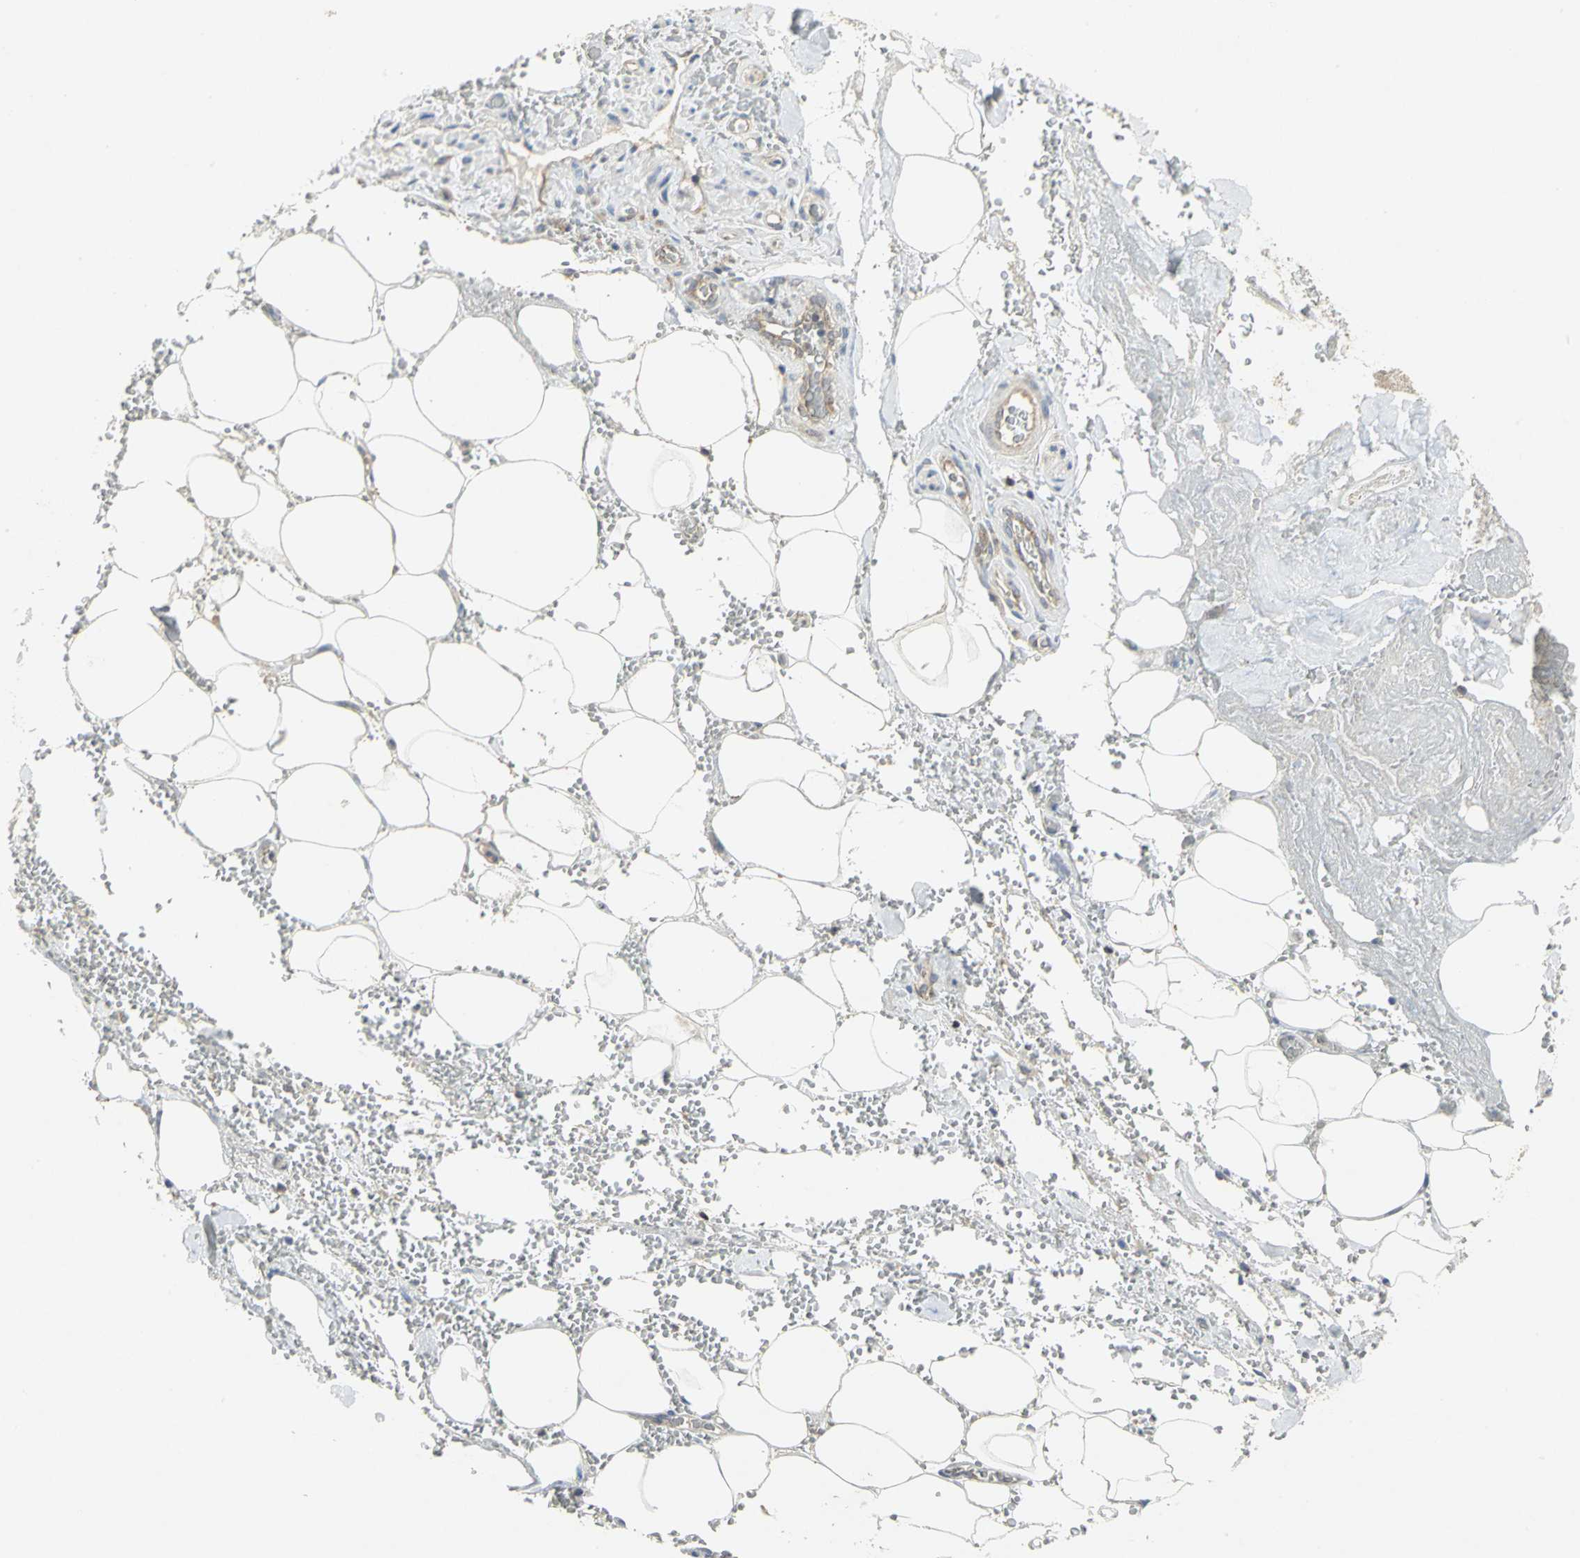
{"staining": {"intensity": "weak", "quantity": "<25%", "location": "cytoplasmic/membranous"}, "tissue": "adipose tissue", "cell_type": "Adipocytes", "image_type": "normal", "snomed": [{"axis": "morphology", "description": "Normal tissue, NOS"}, {"axis": "morphology", "description": "Cholangiocarcinoma"}, {"axis": "topography", "description": "Liver"}, {"axis": "topography", "description": "Peripheral nerve tissue"}], "caption": "Histopathology image shows no protein staining in adipocytes of normal adipose tissue.", "gene": "PPIA", "patient": {"sex": "male", "age": 50}}